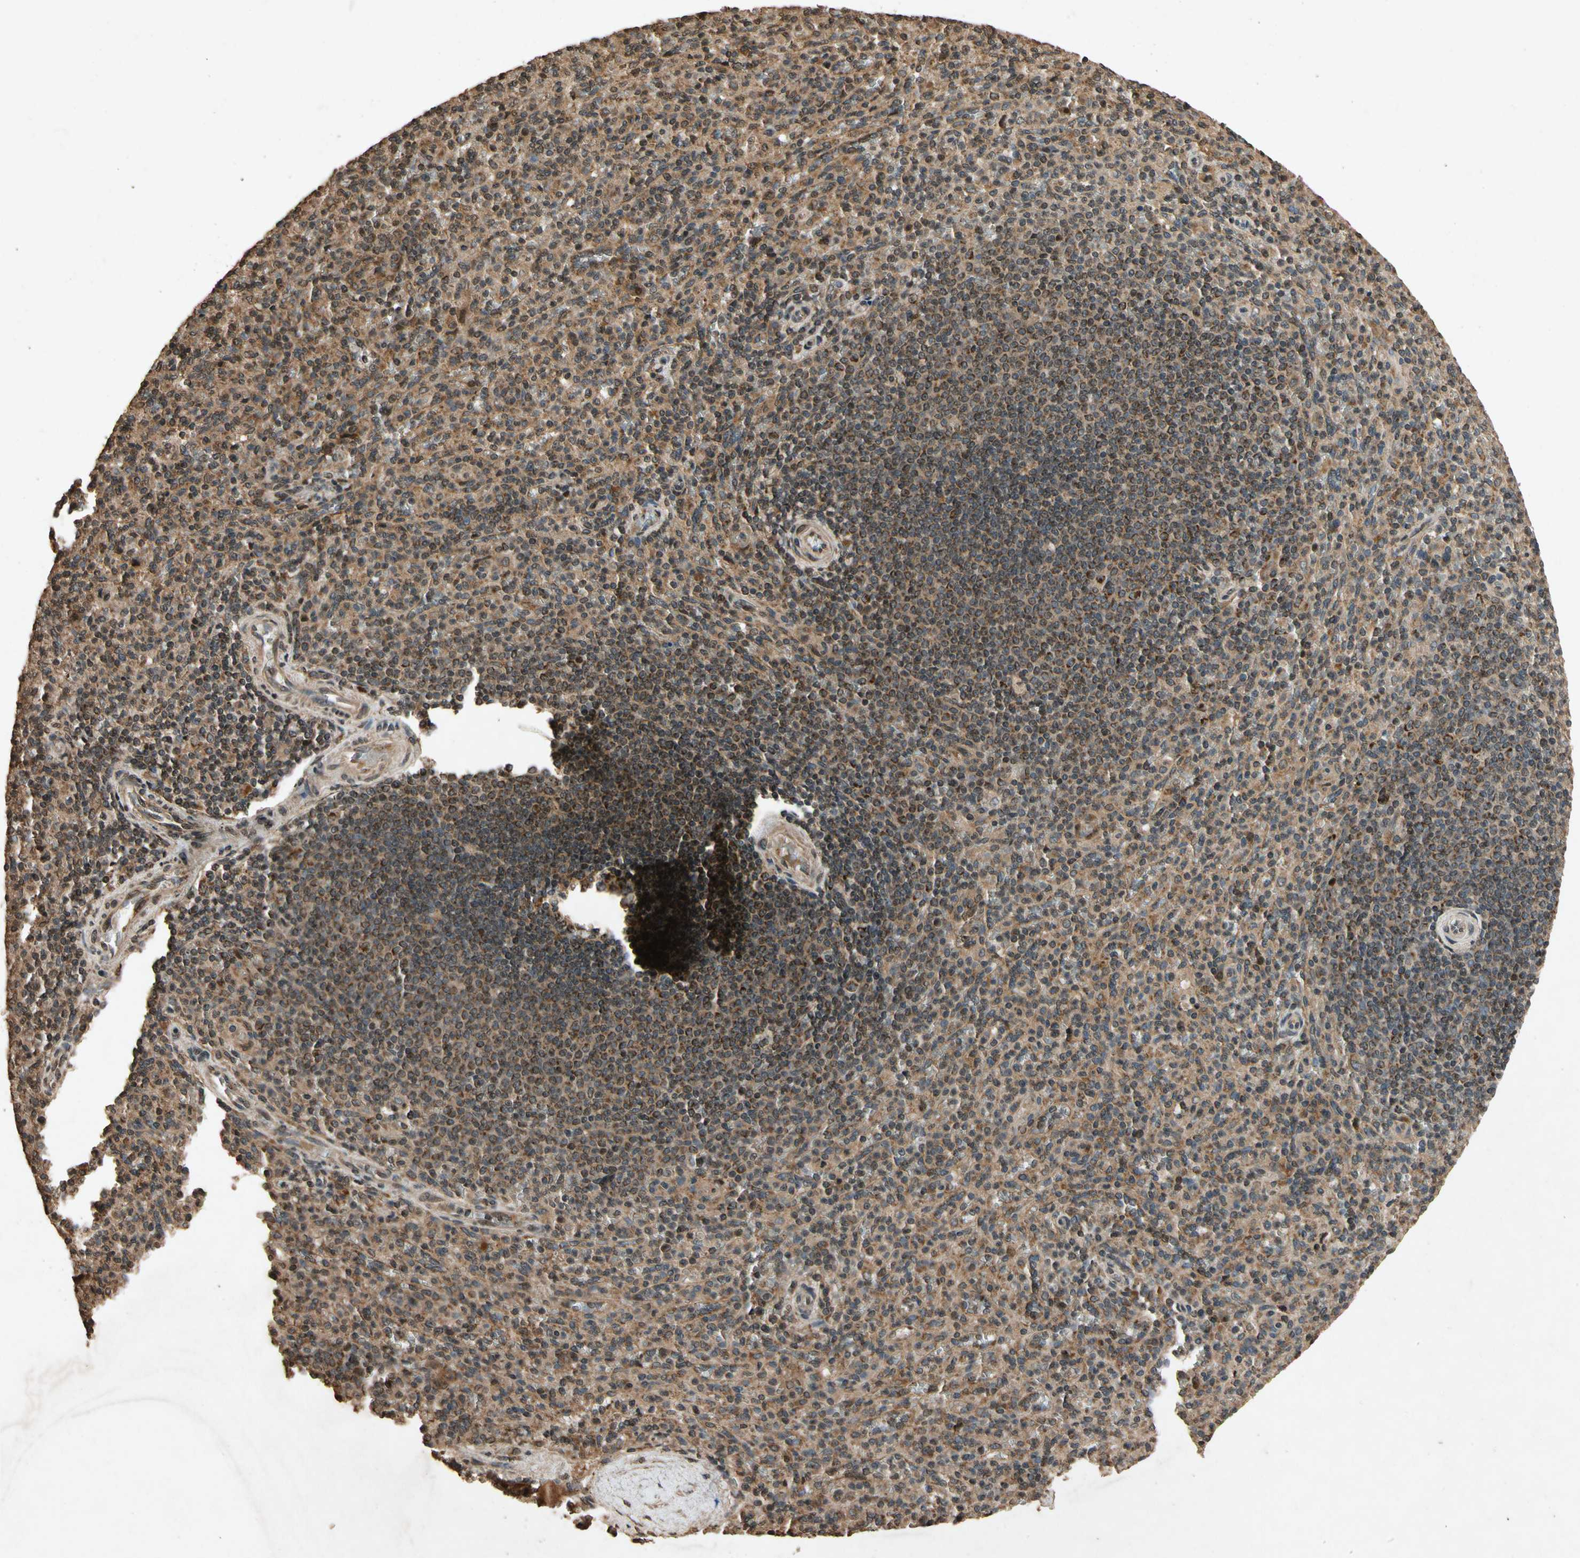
{"staining": {"intensity": "moderate", "quantity": ">75%", "location": "cytoplasmic/membranous"}, "tissue": "spleen", "cell_type": "Cells in red pulp", "image_type": "normal", "snomed": [{"axis": "morphology", "description": "Normal tissue, NOS"}, {"axis": "topography", "description": "Spleen"}], "caption": "The micrograph exhibits staining of benign spleen, revealing moderate cytoplasmic/membranous protein staining (brown color) within cells in red pulp.", "gene": "TXN2", "patient": {"sex": "male", "age": 36}}